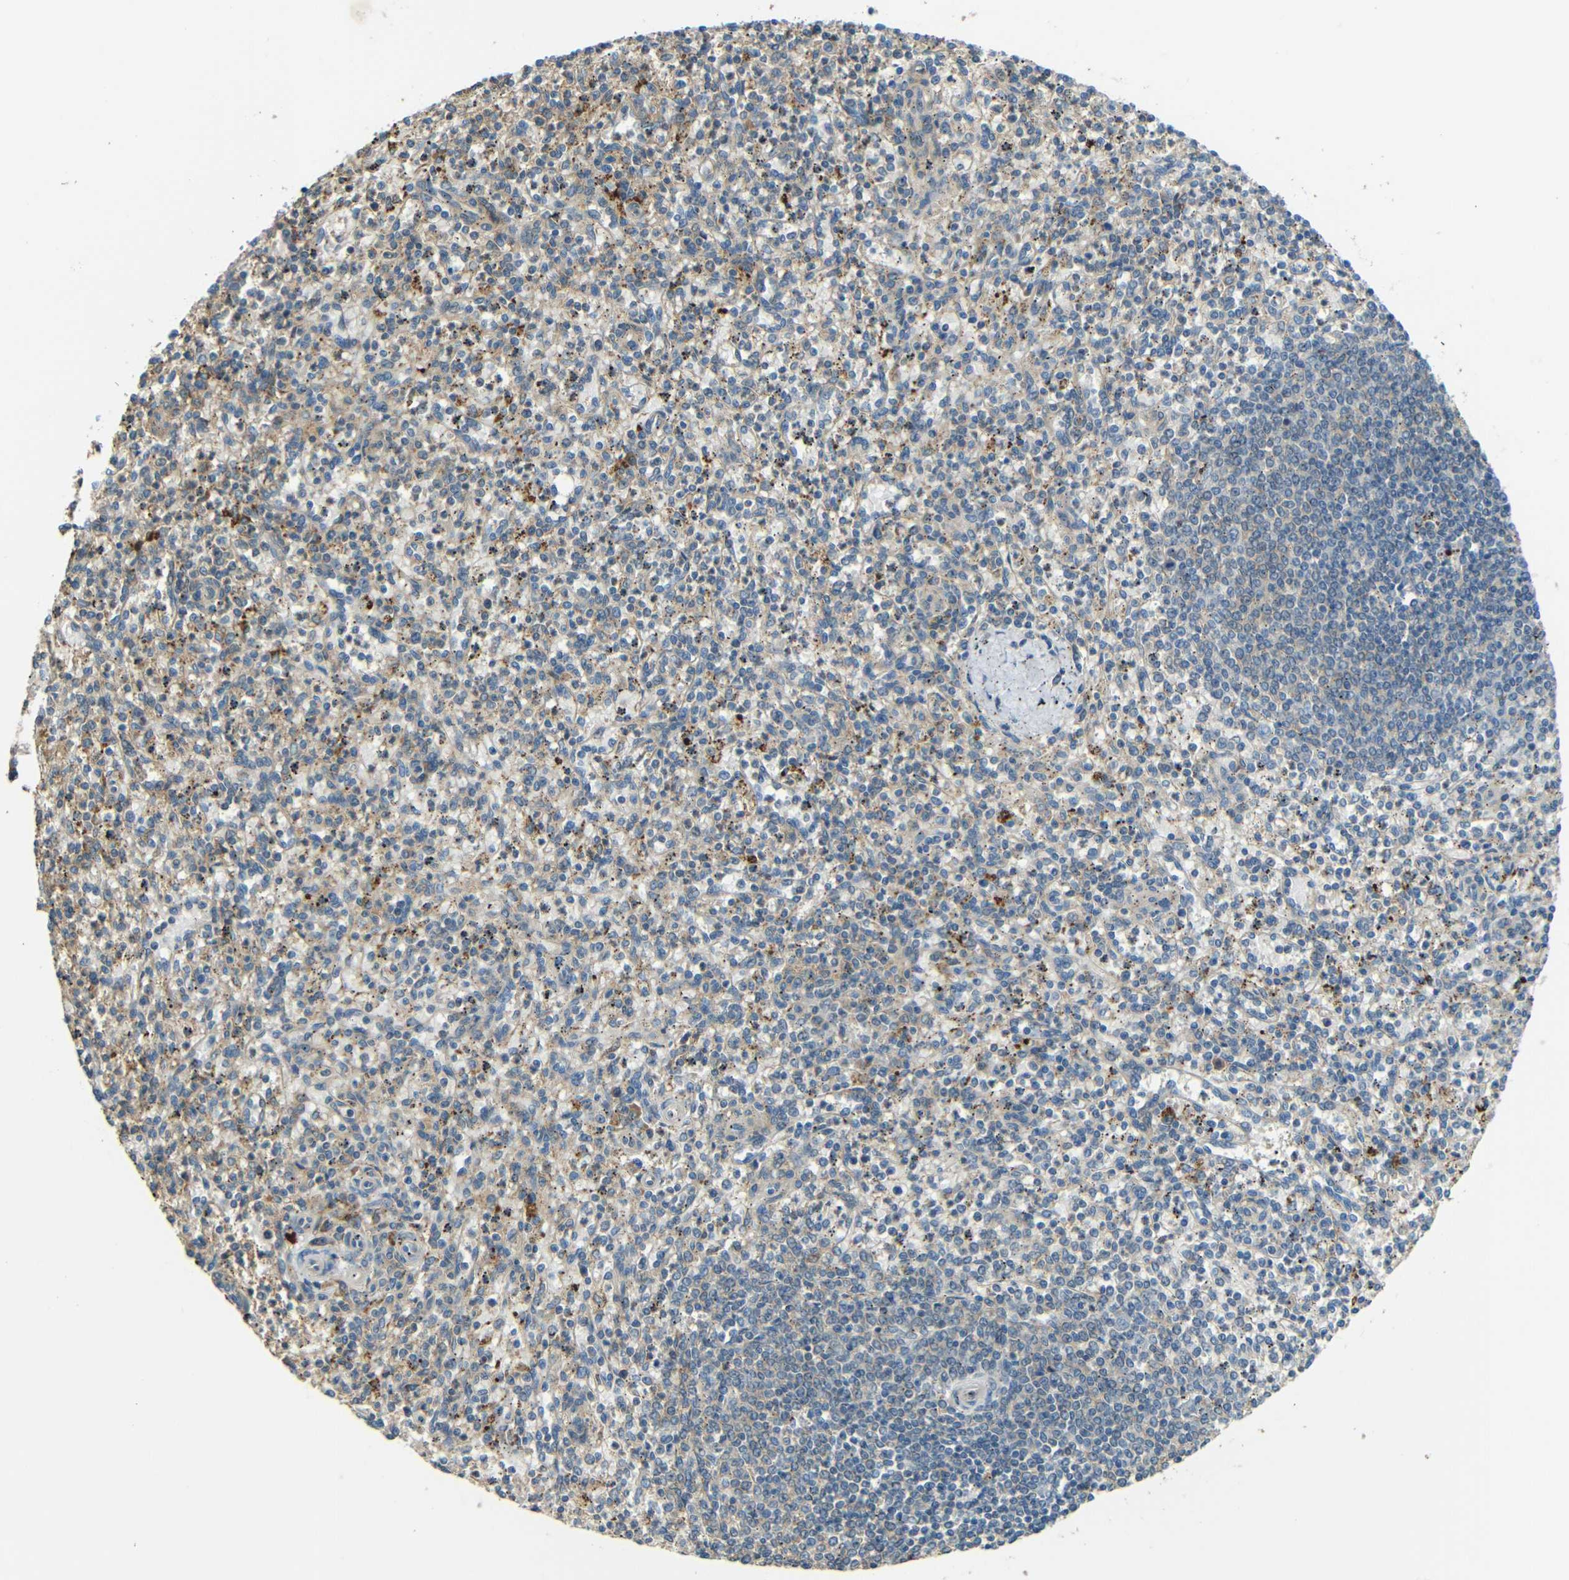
{"staining": {"intensity": "moderate", "quantity": "25%-75%", "location": "cytoplasmic/membranous"}, "tissue": "spleen", "cell_type": "Cells in red pulp", "image_type": "normal", "snomed": [{"axis": "morphology", "description": "Normal tissue, NOS"}, {"axis": "topography", "description": "Spleen"}], "caption": "A medium amount of moderate cytoplasmic/membranous positivity is seen in approximately 25%-75% of cells in red pulp in unremarkable spleen.", "gene": "FNDC3A", "patient": {"sex": "male", "age": 72}}